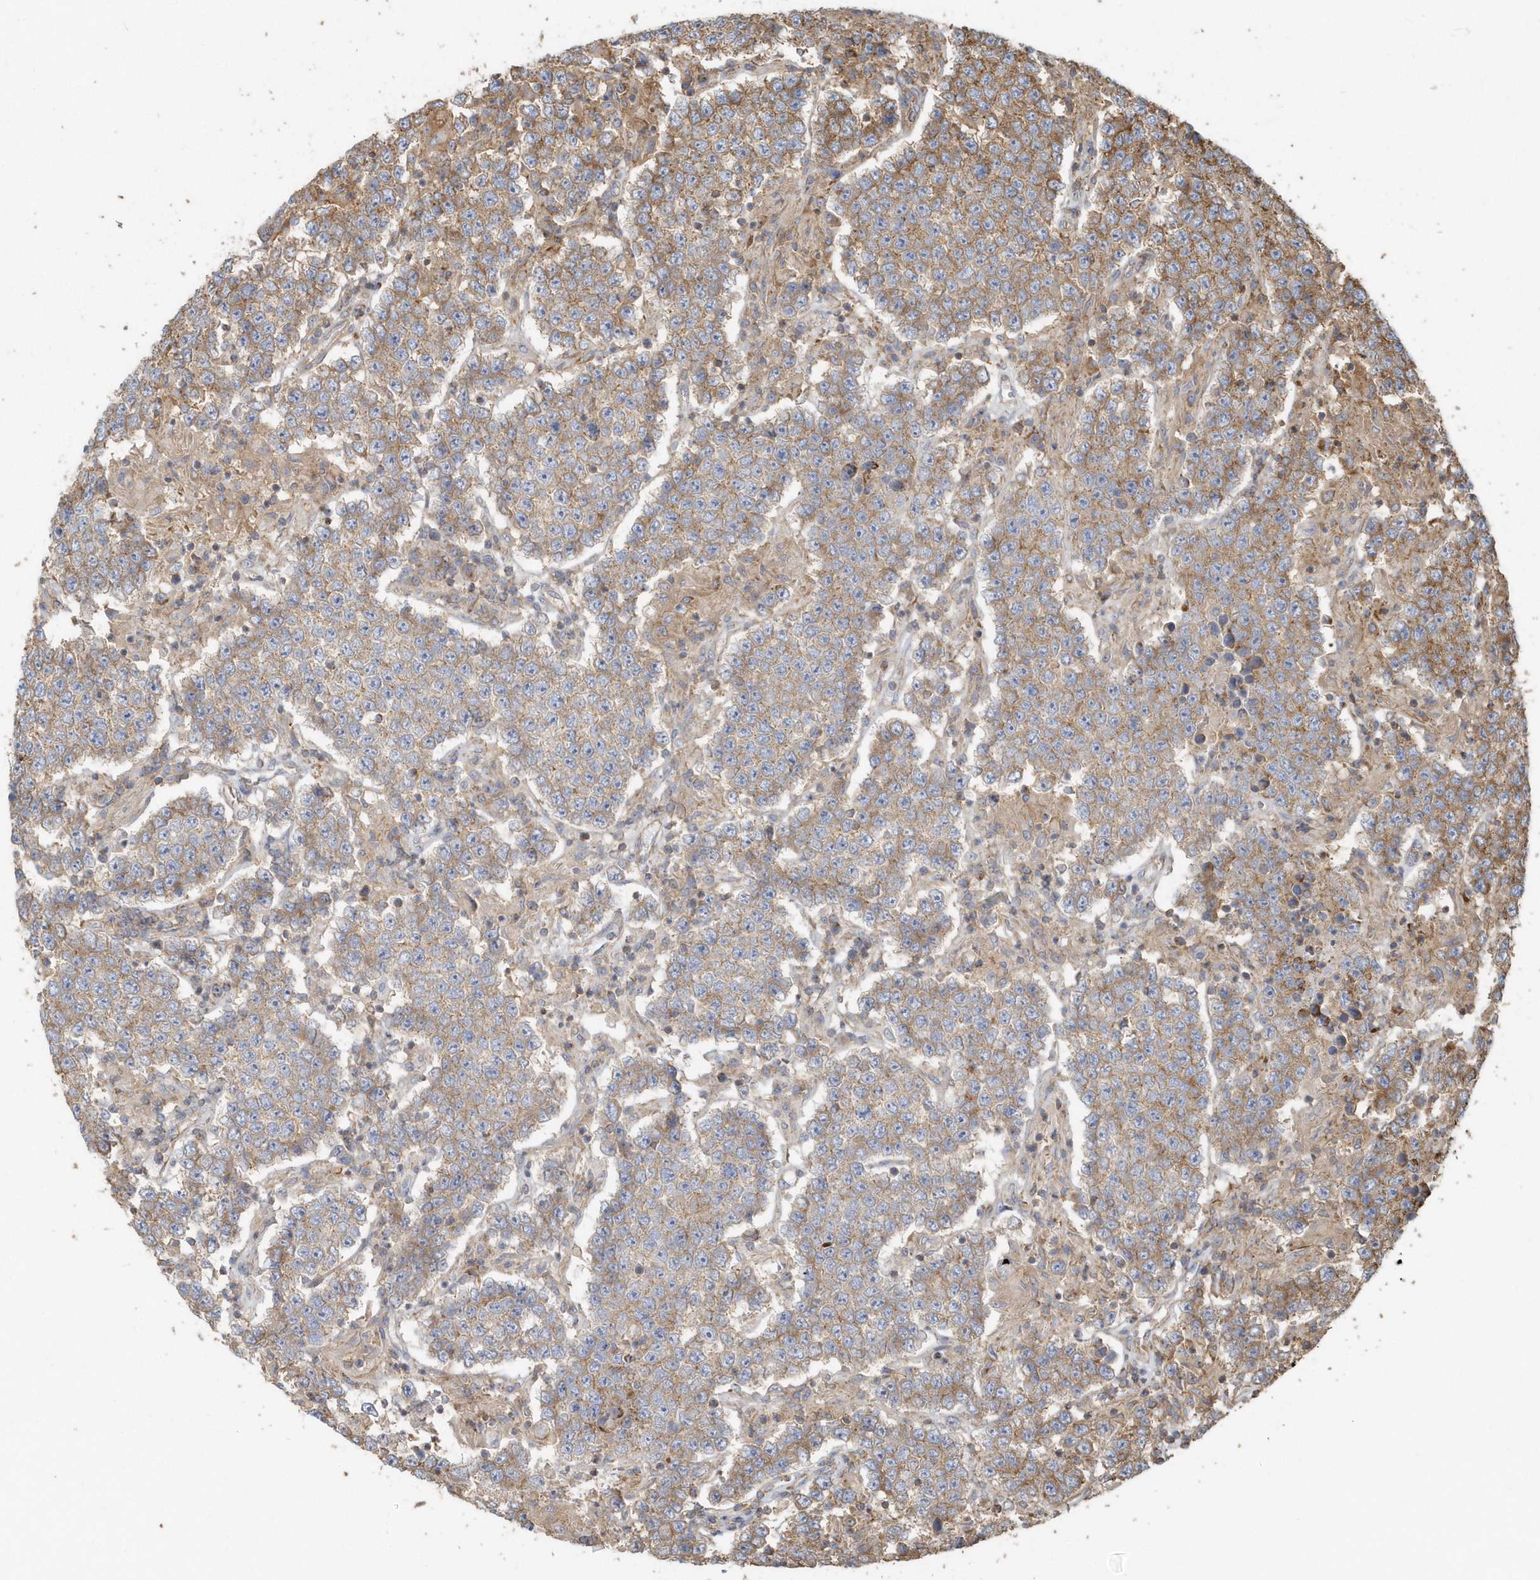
{"staining": {"intensity": "moderate", "quantity": "25%-75%", "location": "cytoplasmic/membranous"}, "tissue": "testis cancer", "cell_type": "Tumor cells", "image_type": "cancer", "snomed": [{"axis": "morphology", "description": "Normal tissue, NOS"}, {"axis": "morphology", "description": "Urothelial carcinoma, High grade"}, {"axis": "morphology", "description": "Seminoma, NOS"}, {"axis": "morphology", "description": "Carcinoma, Embryonal, NOS"}, {"axis": "topography", "description": "Urinary bladder"}, {"axis": "topography", "description": "Testis"}], "caption": "Testis cancer stained with a protein marker exhibits moderate staining in tumor cells.", "gene": "TRAIP", "patient": {"sex": "male", "age": 41}}